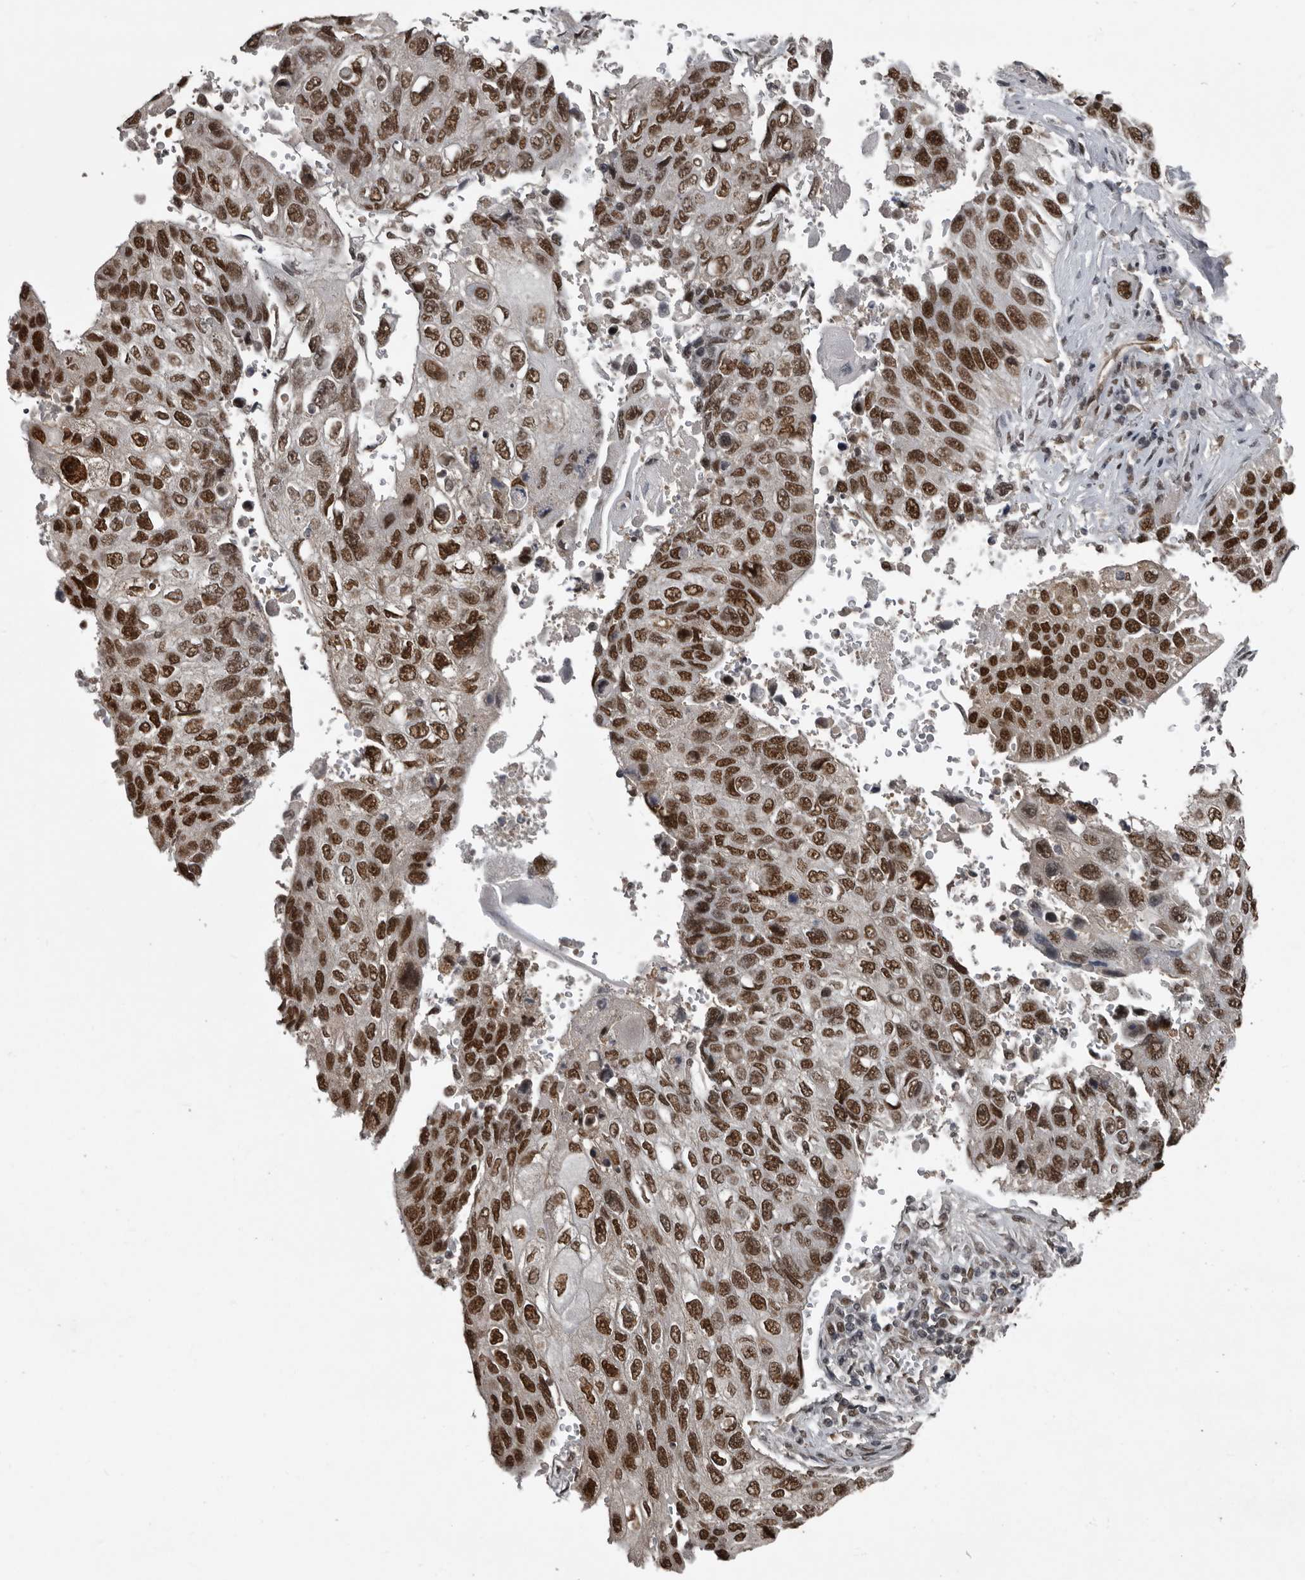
{"staining": {"intensity": "strong", "quantity": ">75%", "location": "nuclear"}, "tissue": "lung cancer", "cell_type": "Tumor cells", "image_type": "cancer", "snomed": [{"axis": "morphology", "description": "Squamous cell carcinoma, NOS"}, {"axis": "topography", "description": "Lung"}], "caption": "Lung cancer (squamous cell carcinoma) tissue shows strong nuclear positivity in approximately >75% of tumor cells (DAB (3,3'-diaminobenzidine) IHC, brown staining for protein, blue staining for nuclei).", "gene": "CHD1L", "patient": {"sex": "male", "age": 61}}